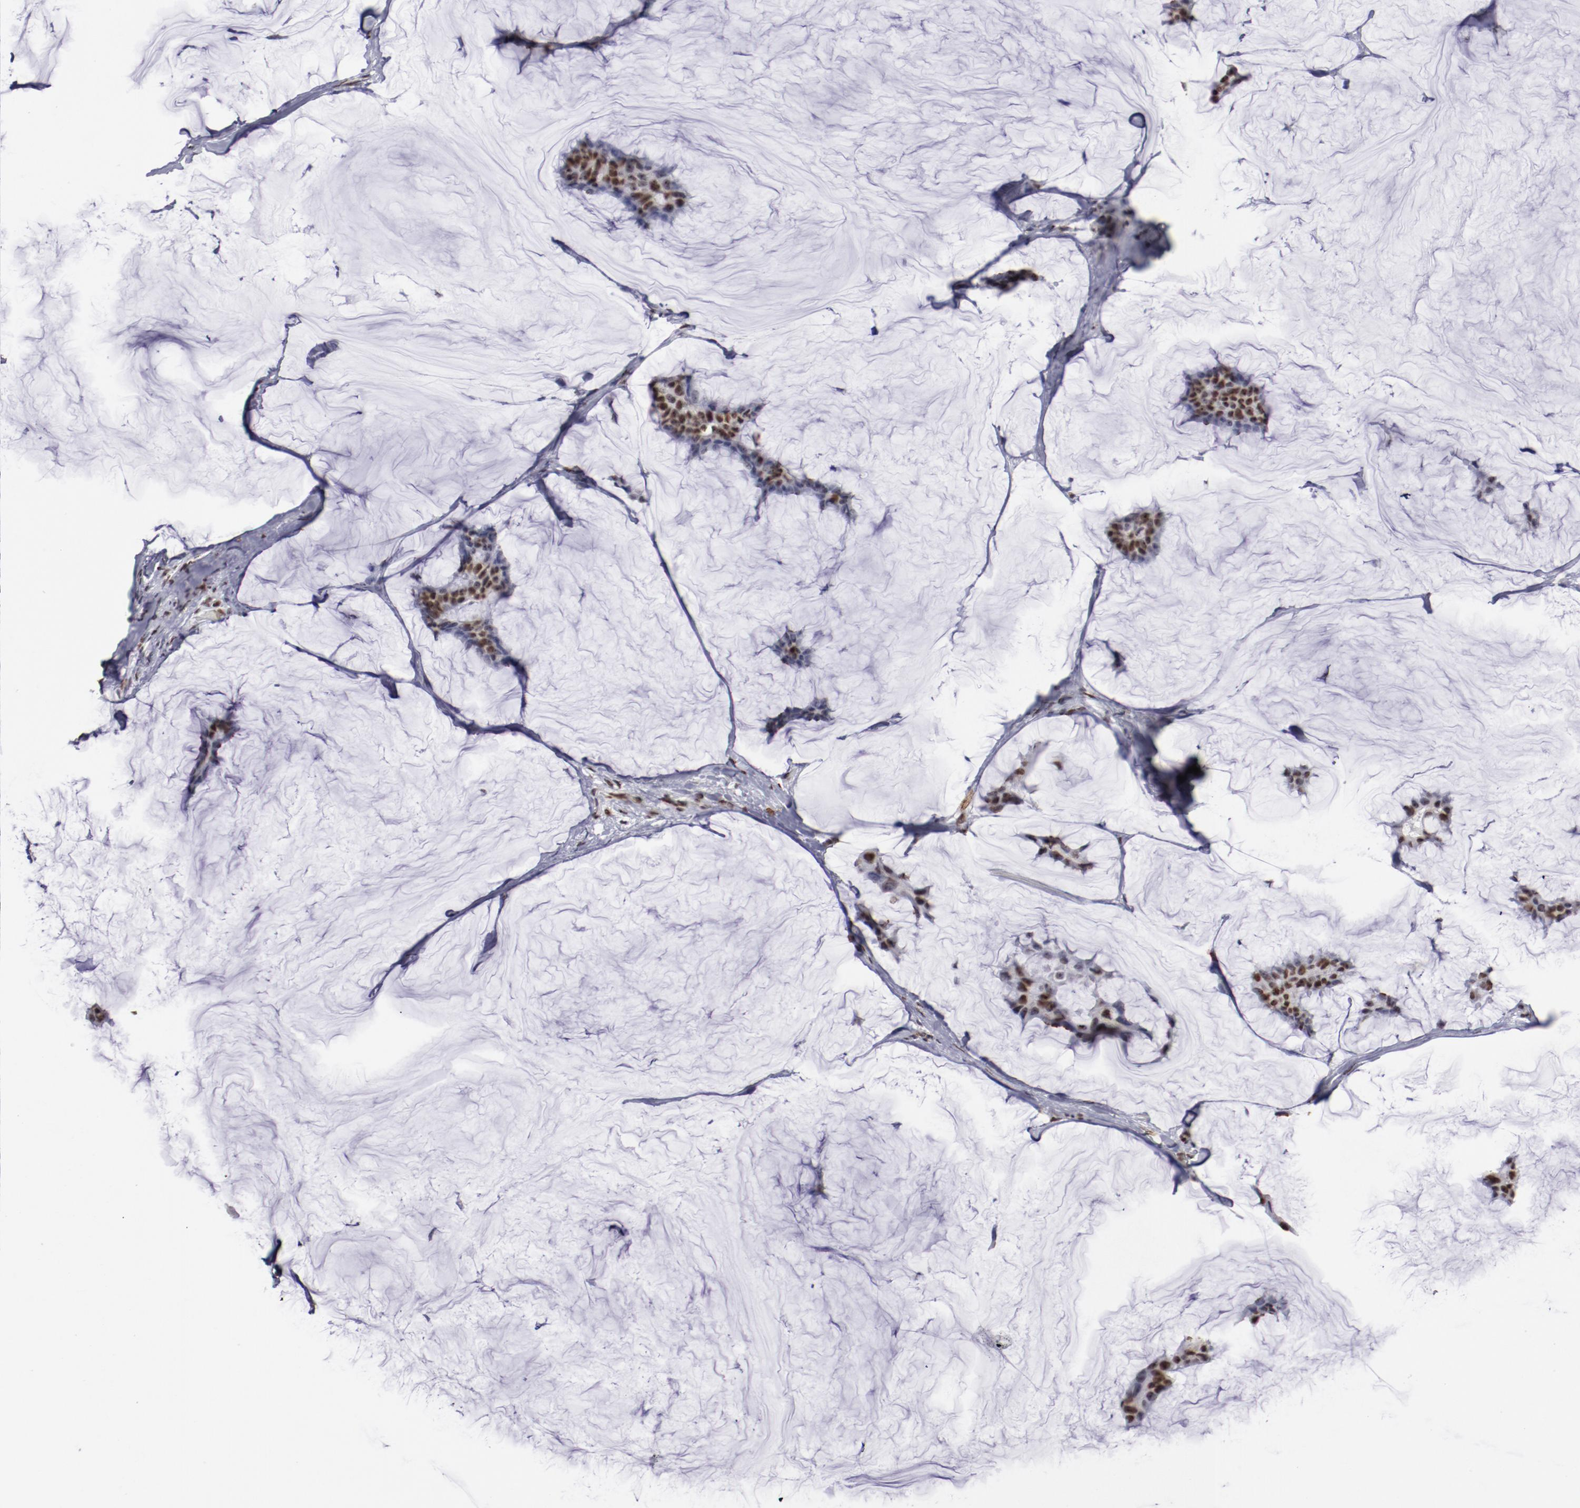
{"staining": {"intensity": "strong", "quantity": ">75%", "location": "nuclear"}, "tissue": "breast cancer", "cell_type": "Tumor cells", "image_type": "cancer", "snomed": [{"axis": "morphology", "description": "Duct carcinoma"}, {"axis": "topography", "description": "Breast"}], "caption": "Immunohistochemistry (IHC) (DAB) staining of breast invasive ductal carcinoma displays strong nuclear protein positivity in approximately >75% of tumor cells. (DAB IHC, brown staining for protein, blue staining for nuclei).", "gene": "HNRNPA2B1", "patient": {"sex": "female", "age": 93}}